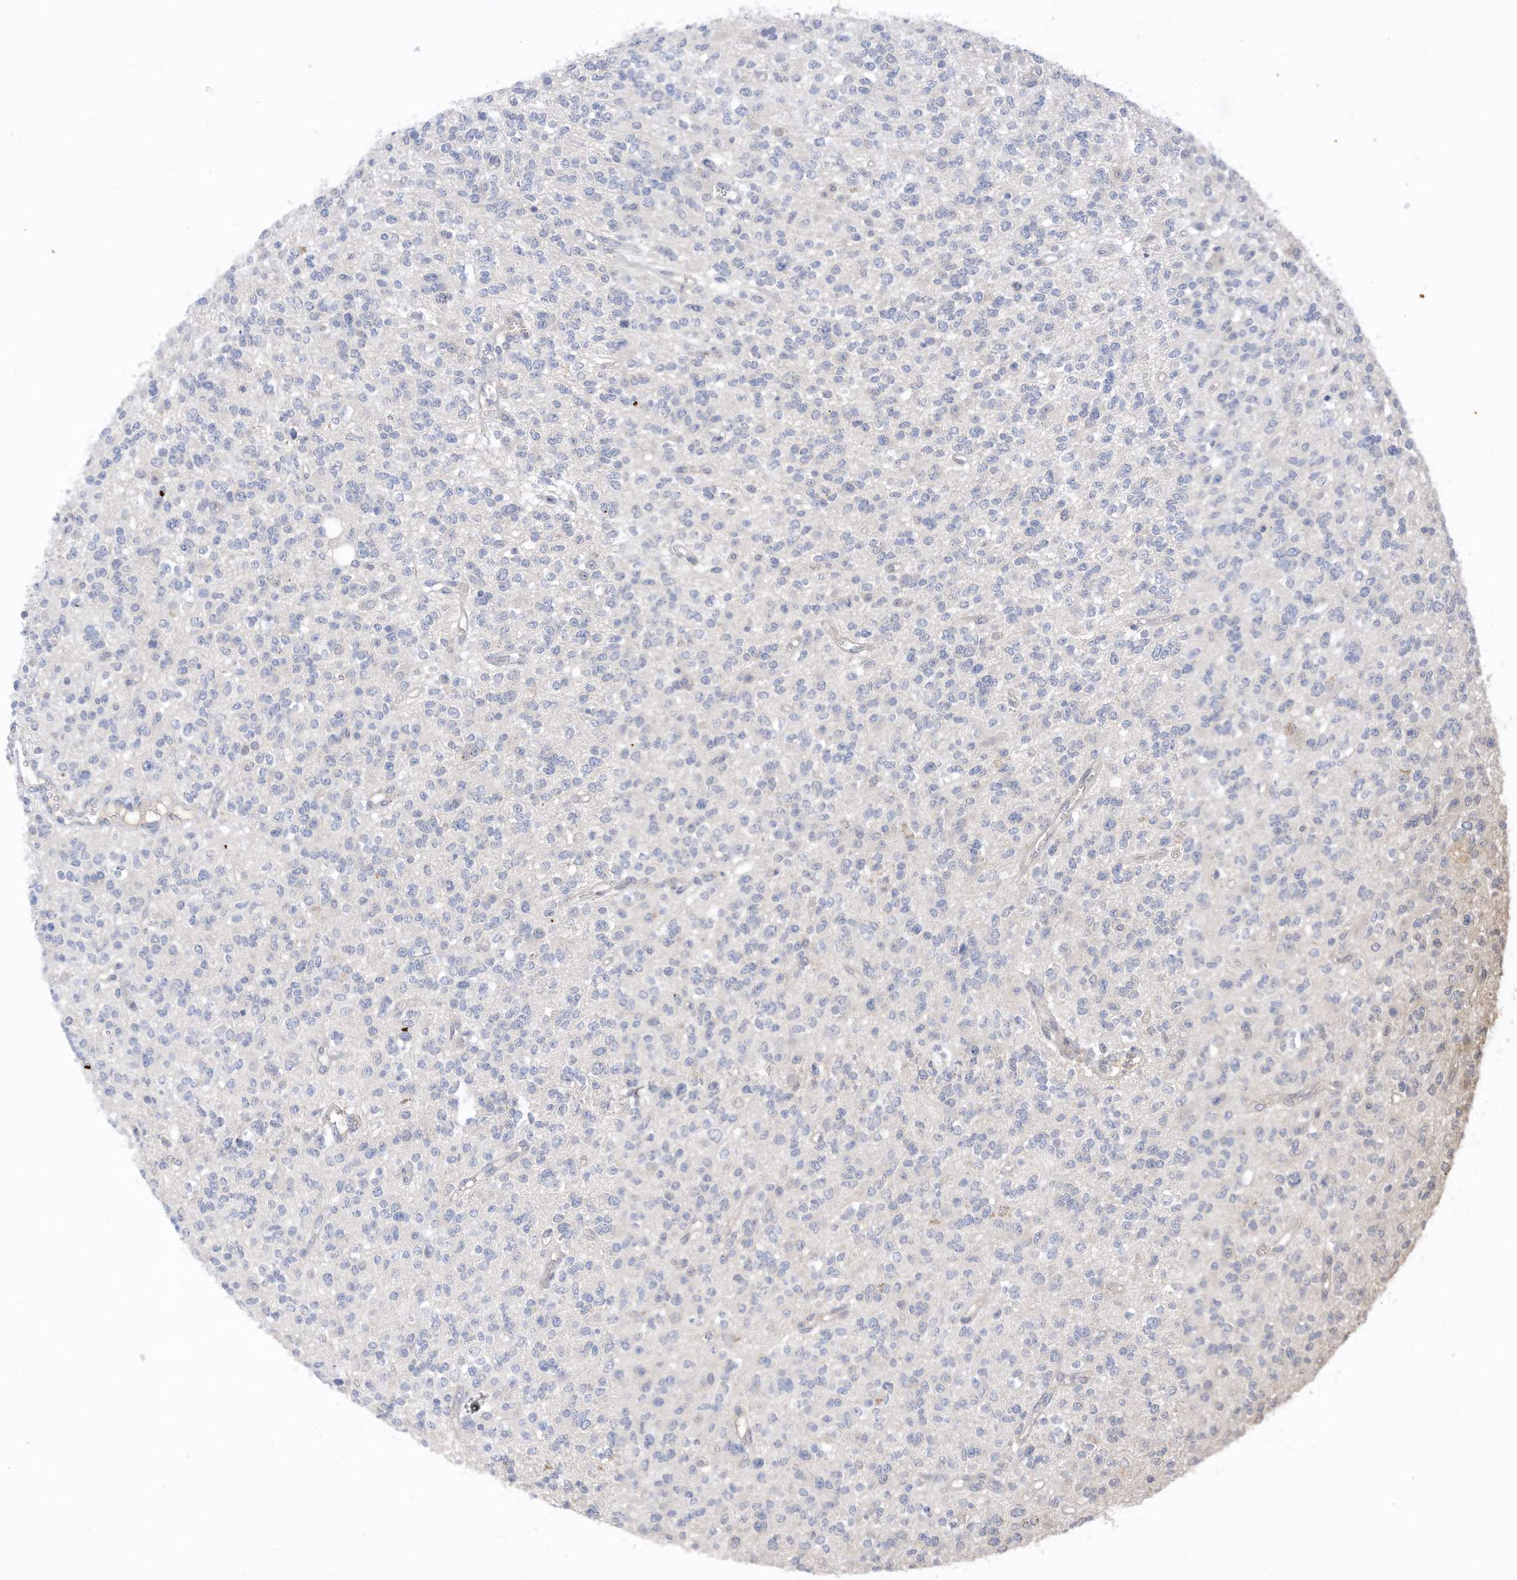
{"staining": {"intensity": "negative", "quantity": "none", "location": "none"}, "tissue": "glioma", "cell_type": "Tumor cells", "image_type": "cancer", "snomed": [{"axis": "morphology", "description": "Glioma, malignant, High grade"}, {"axis": "topography", "description": "Brain"}], "caption": "Immunohistochemistry image of neoplastic tissue: human glioma stained with DAB displays no significant protein positivity in tumor cells. Brightfield microscopy of immunohistochemistry stained with DAB (3,3'-diaminobenzidine) (brown) and hematoxylin (blue), captured at high magnification.", "gene": "REC8", "patient": {"sex": "male", "age": 34}}